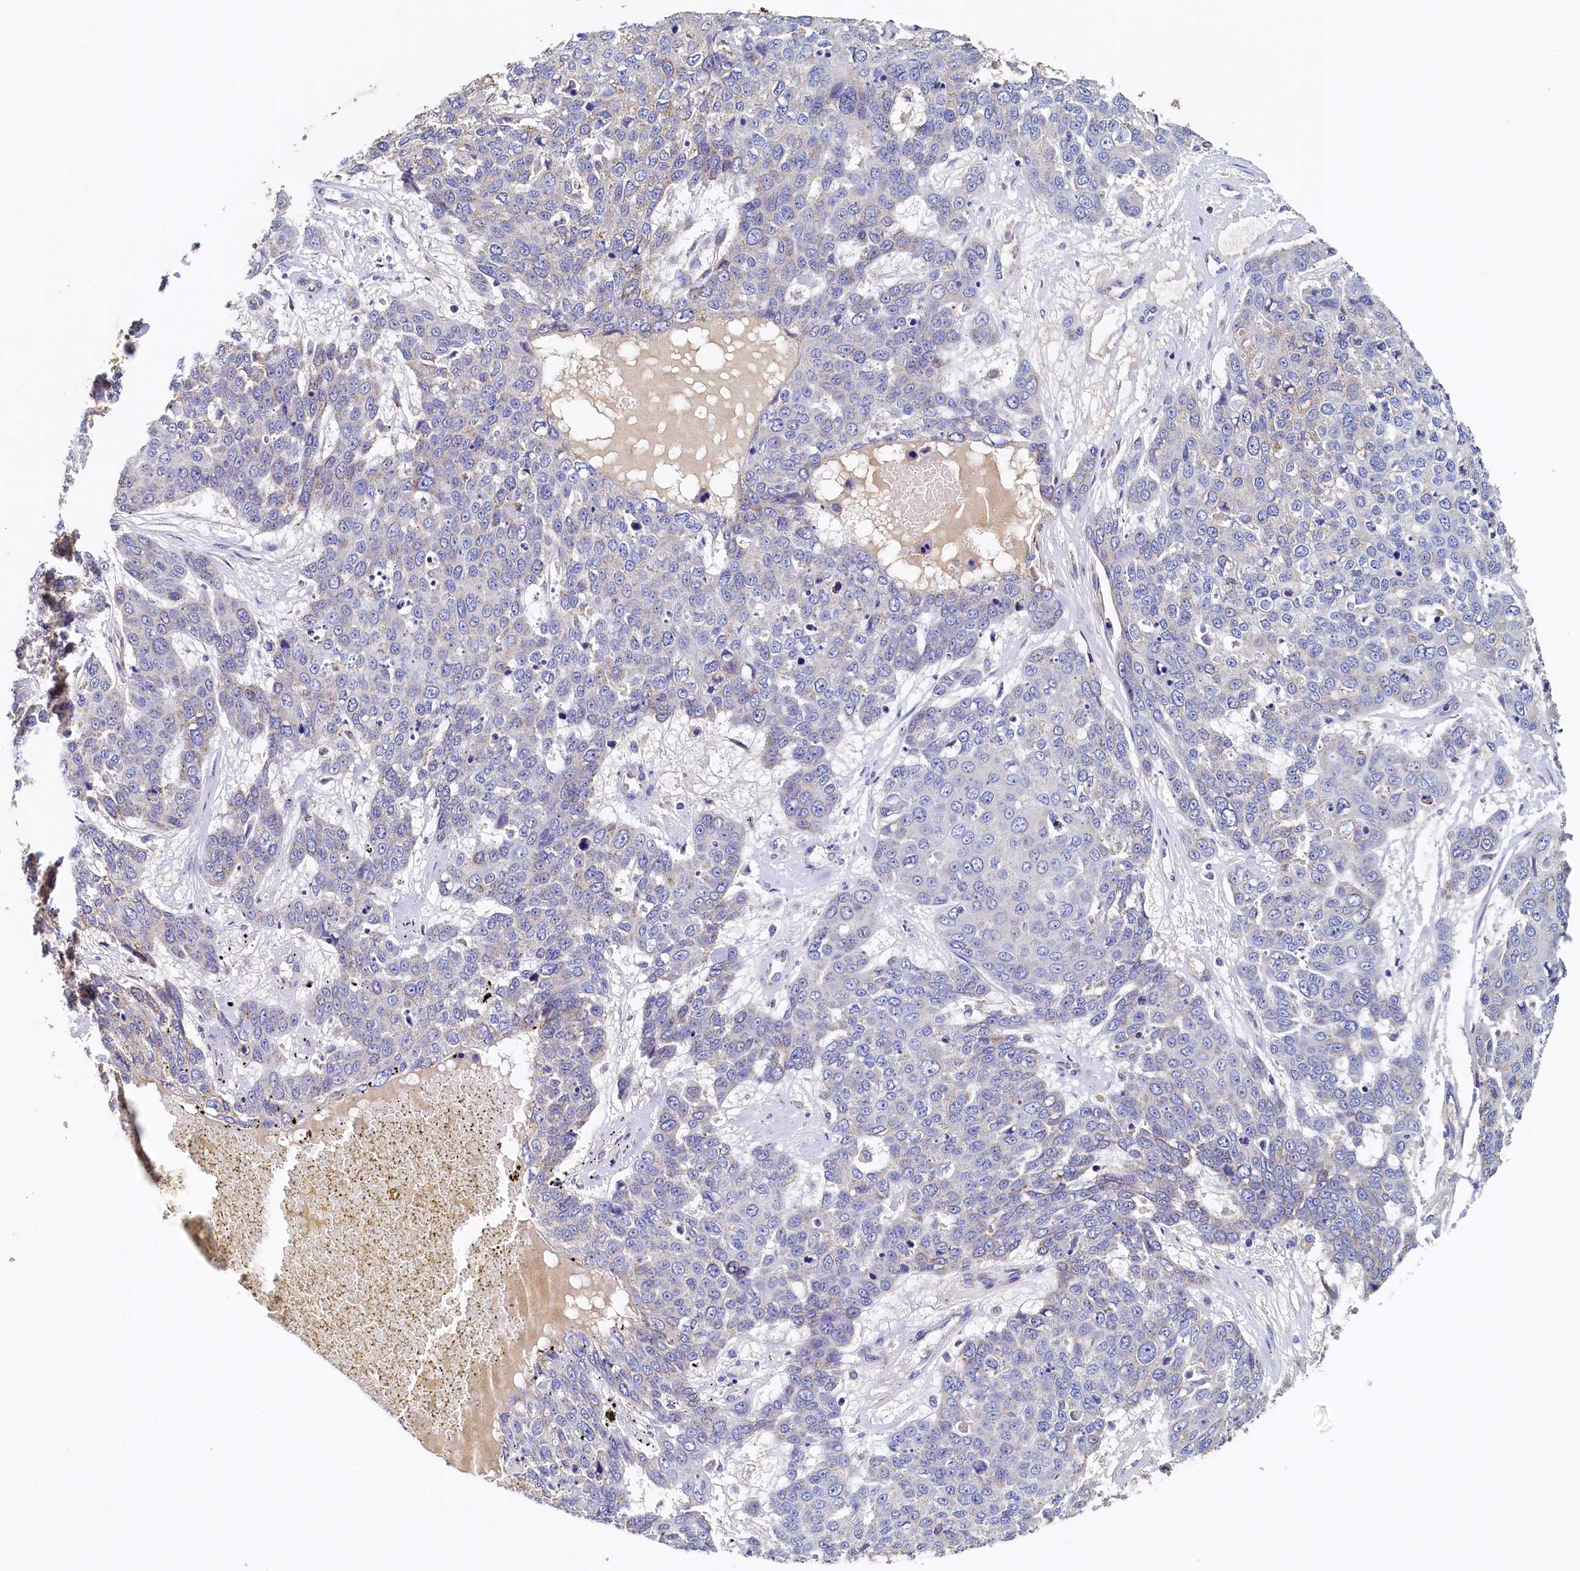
{"staining": {"intensity": "negative", "quantity": "none", "location": "none"}, "tissue": "skin cancer", "cell_type": "Tumor cells", "image_type": "cancer", "snomed": [{"axis": "morphology", "description": "Squamous cell carcinoma, NOS"}, {"axis": "topography", "description": "Skin"}], "caption": "High power microscopy micrograph of an IHC micrograph of squamous cell carcinoma (skin), revealing no significant expression in tumor cells.", "gene": "POC1A", "patient": {"sex": "male", "age": 71}}